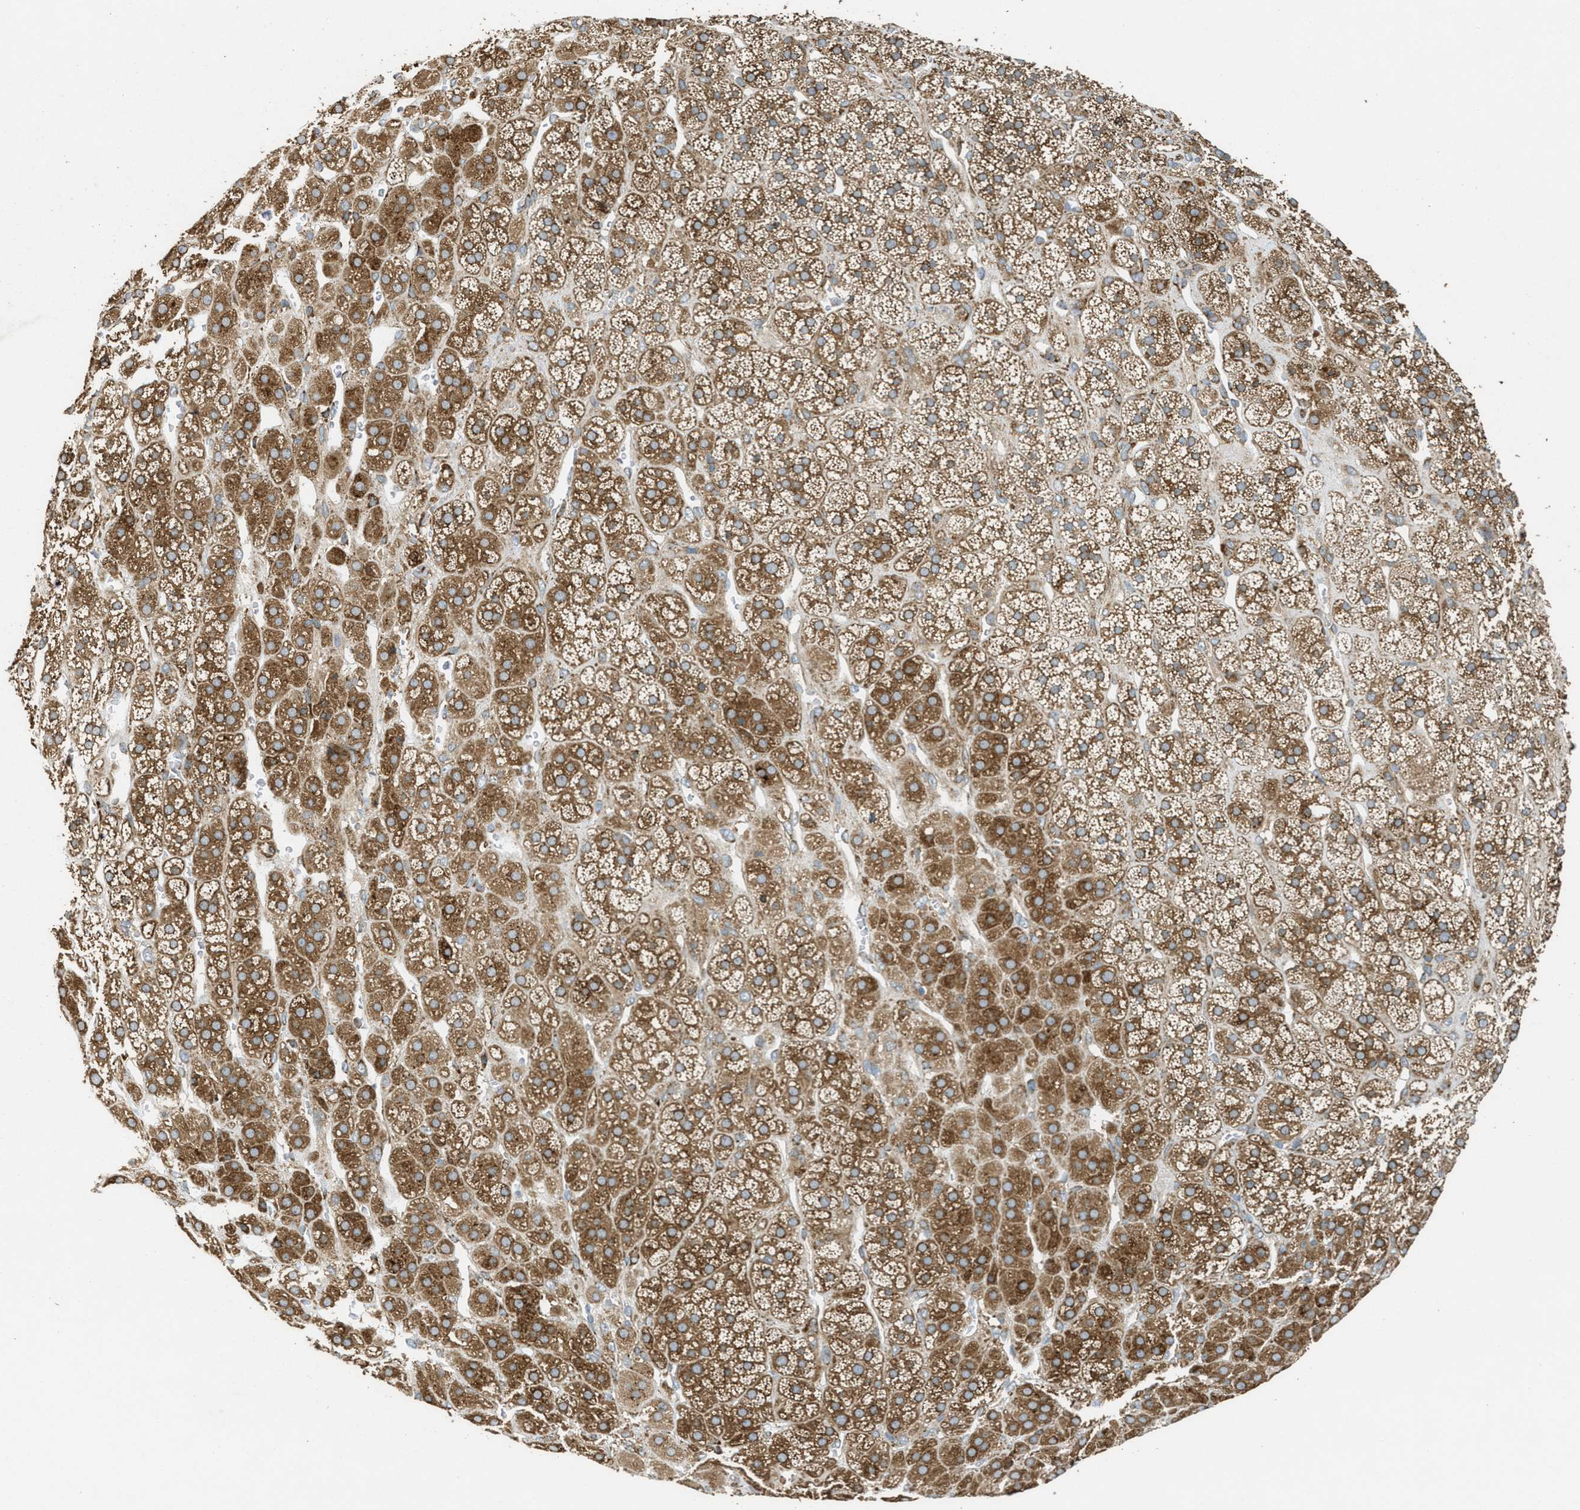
{"staining": {"intensity": "strong", "quantity": ">75%", "location": "cytoplasmic/membranous"}, "tissue": "adrenal gland", "cell_type": "Glandular cells", "image_type": "normal", "snomed": [{"axis": "morphology", "description": "Normal tissue, NOS"}, {"axis": "topography", "description": "Adrenal gland"}], "caption": "Adrenal gland stained with a protein marker reveals strong staining in glandular cells.", "gene": "PCDH18", "patient": {"sex": "male", "age": 56}}